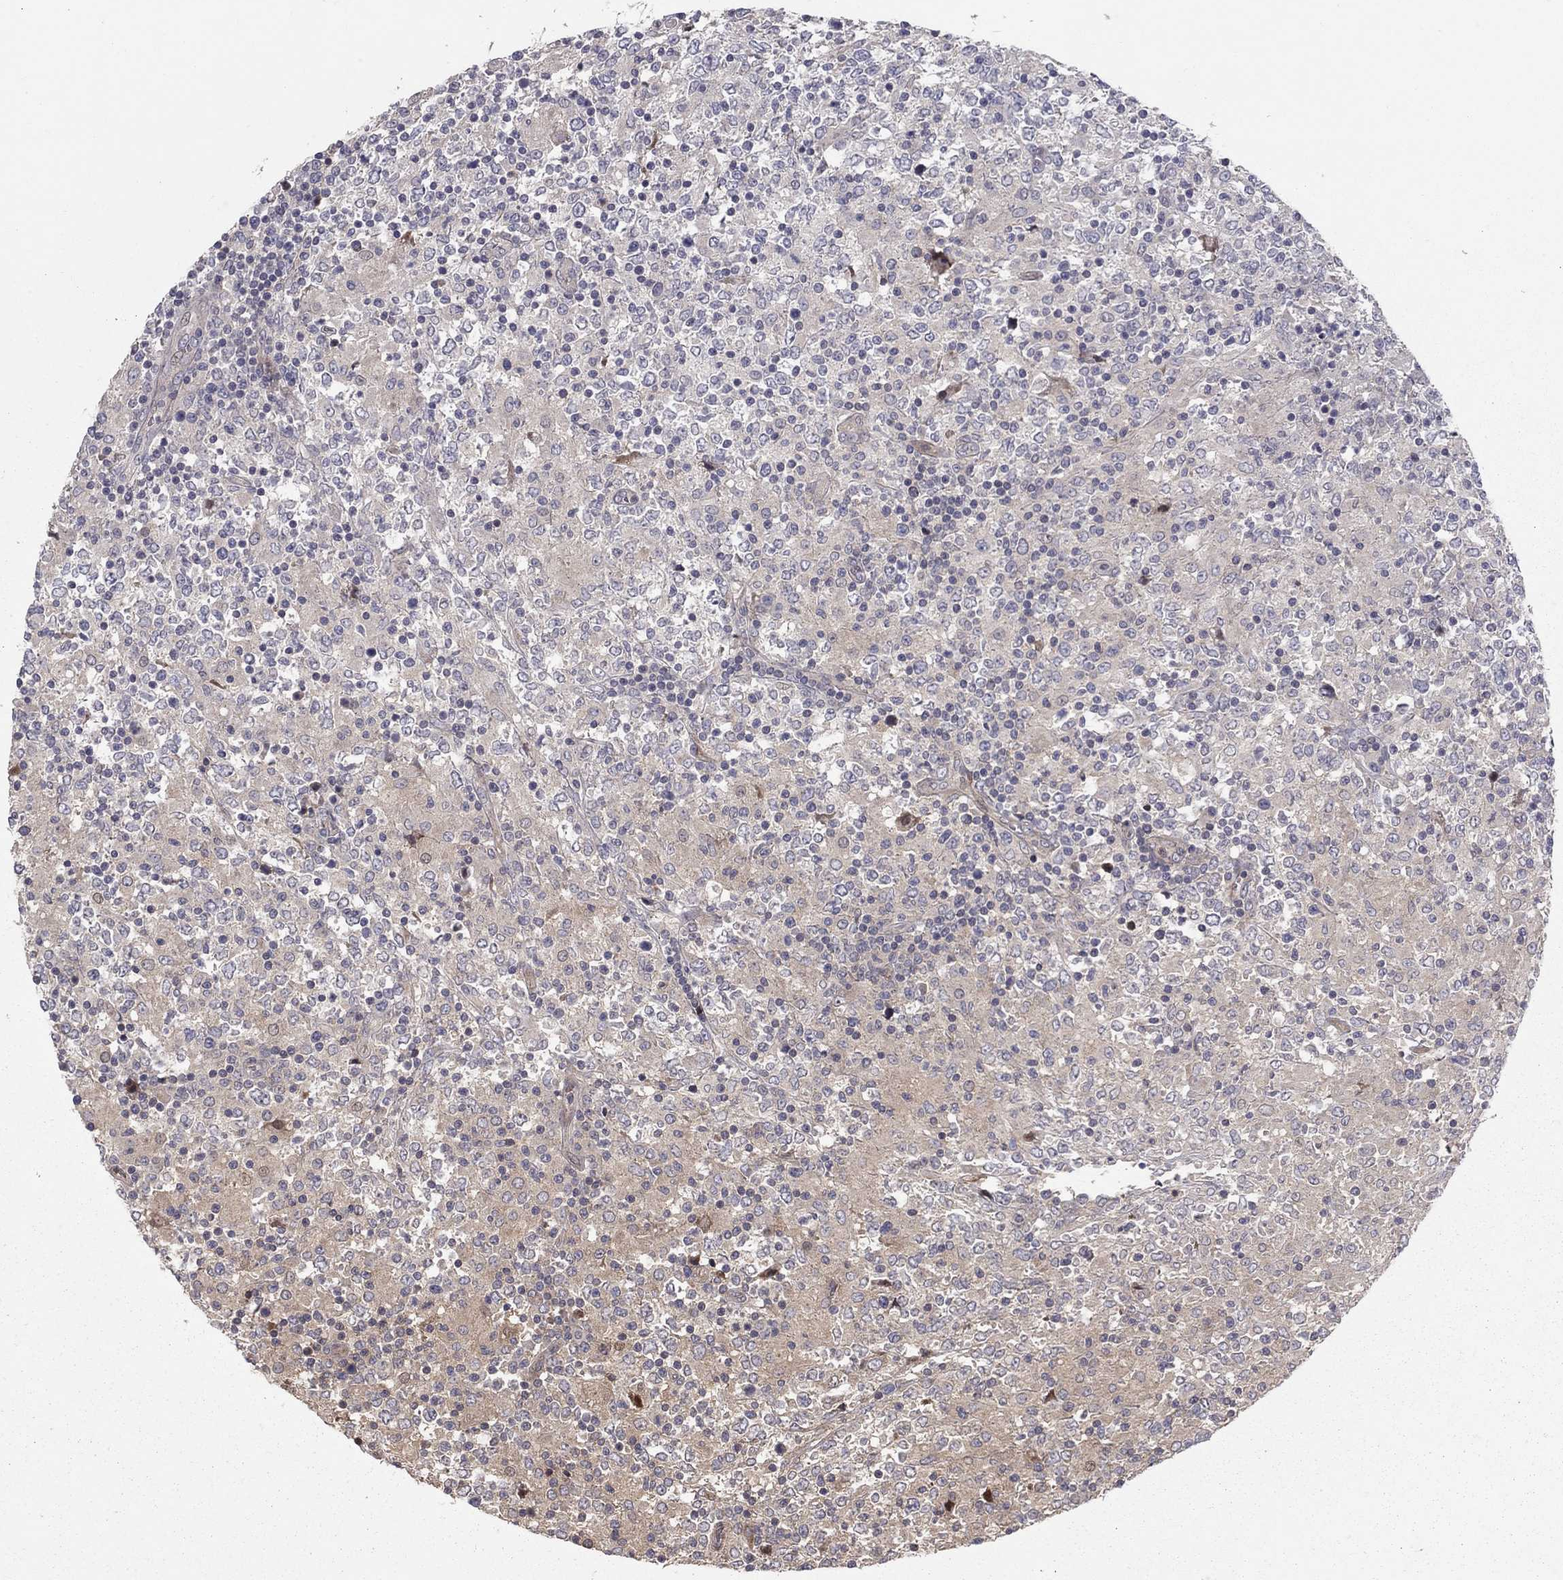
{"staining": {"intensity": "negative", "quantity": "none", "location": "none"}, "tissue": "lymphoma", "cell_type": "Tumor cells", "image_type": "cancer", "snomed": [{"axis": "morphology", "description": "Malignant lymphoma, non-Hodgkin's type, High grade"}, {"axis": "topography", "description": "Lymph node"}], "caption": "Immunohistochemistry (IHC) micrograph of high-grade malignant lymphoma, non-Hodgkin's type stained for a protein (brown), which shows no expression in tumor cells.", "gene": "DUSP7", "patient": {"sex": "female", "age": 84}}